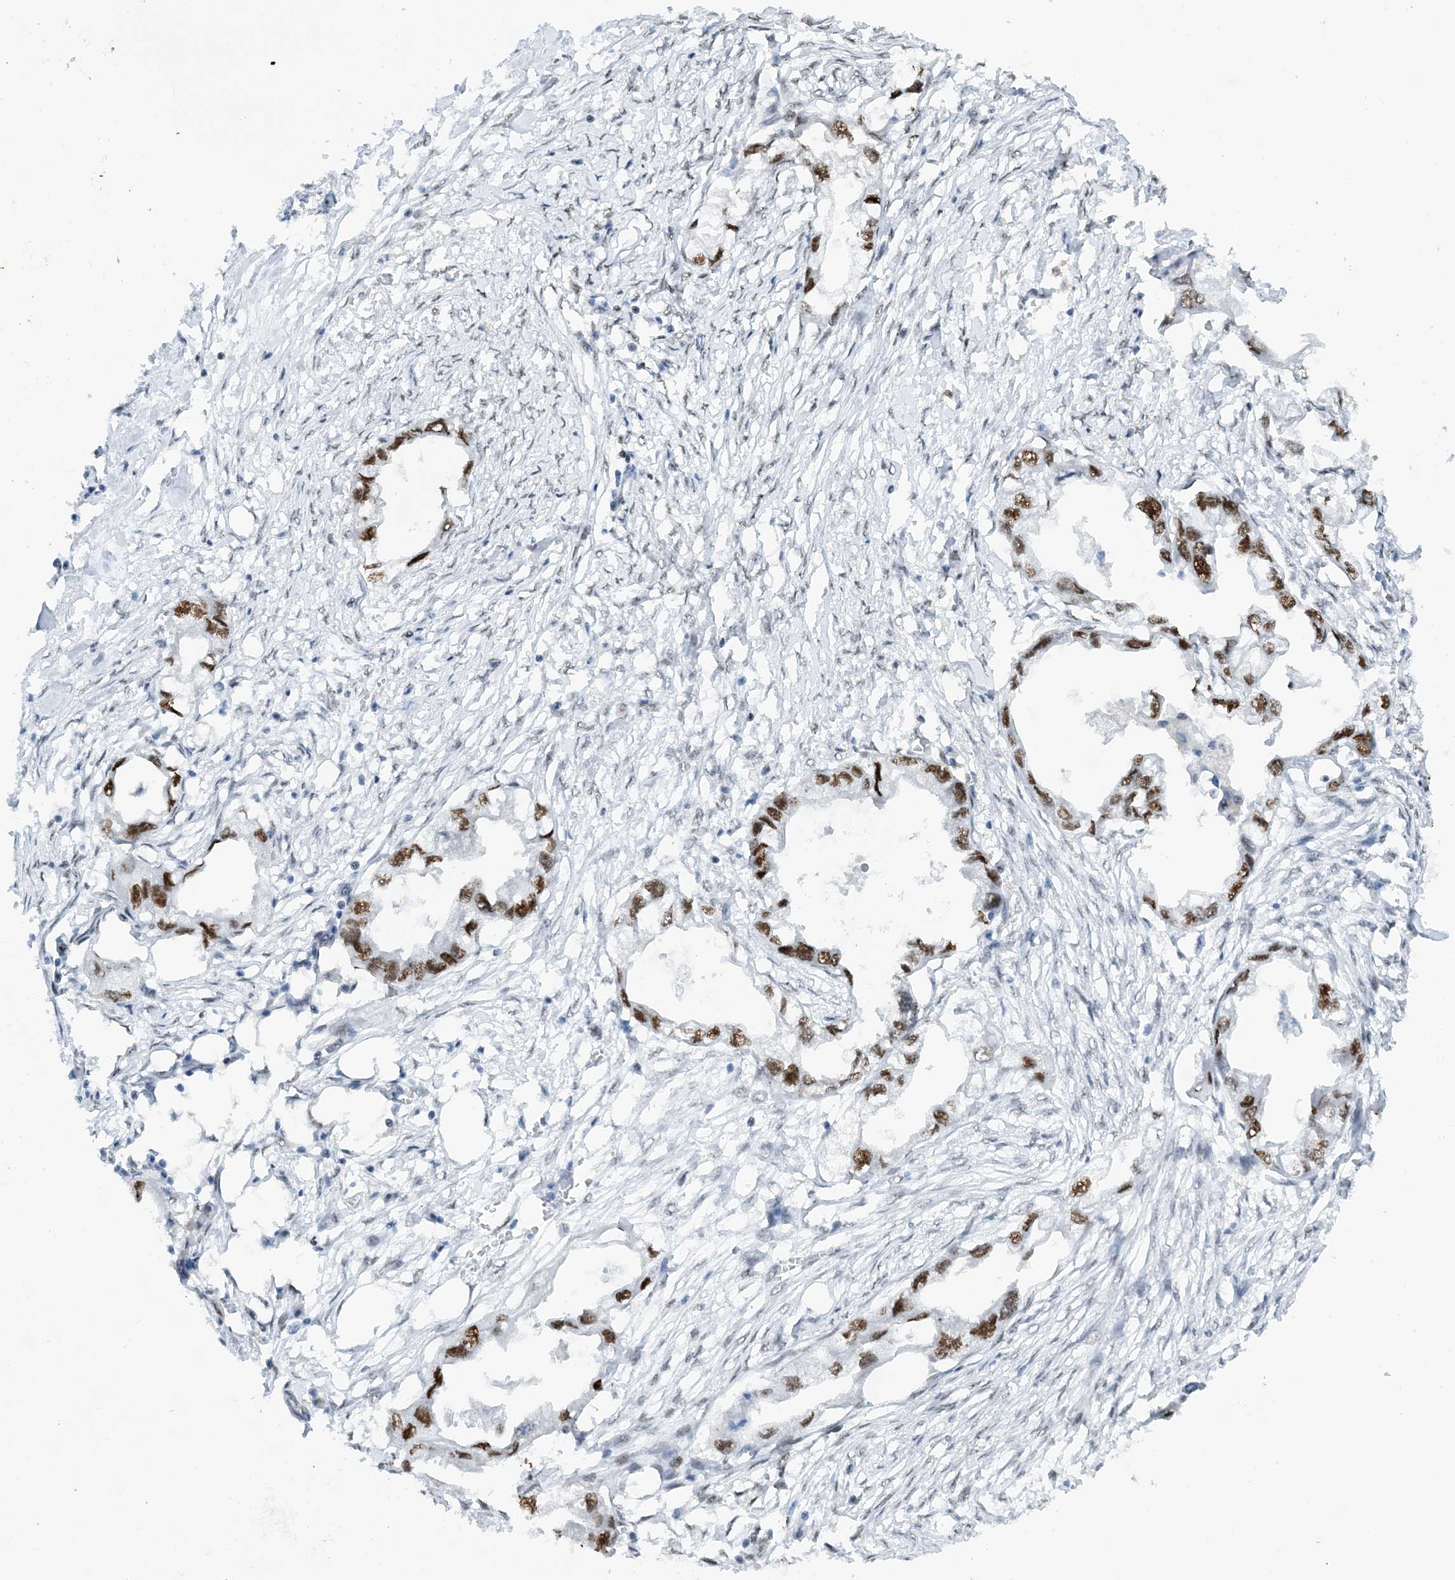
{"staining": {"intensity": "moderate", "quantity": ">75%", "location": "nuclear"}, "tissue": "endometrial cancer", "cell_type": "Tumor cells", "image_type": "cancer", "snomed": [{"axis": "morphology", "description": "Adenocarcinoma, NOS"}, {"axis": "morphology", "description": "Adenocarcinoma, metastatic, NOS"}, {"axis": "topography", "description": "Adipose tissue"}, {"axis": "topography", "description": "Endometrium"}], "caption": "IHC of endometrial metastatic adenocarcinoma displays medium levels of moderate nuclear expression in about >75% of tumor cells.", "gene": "HEMK1", "patient": {"sex": "female", "age": 67}}